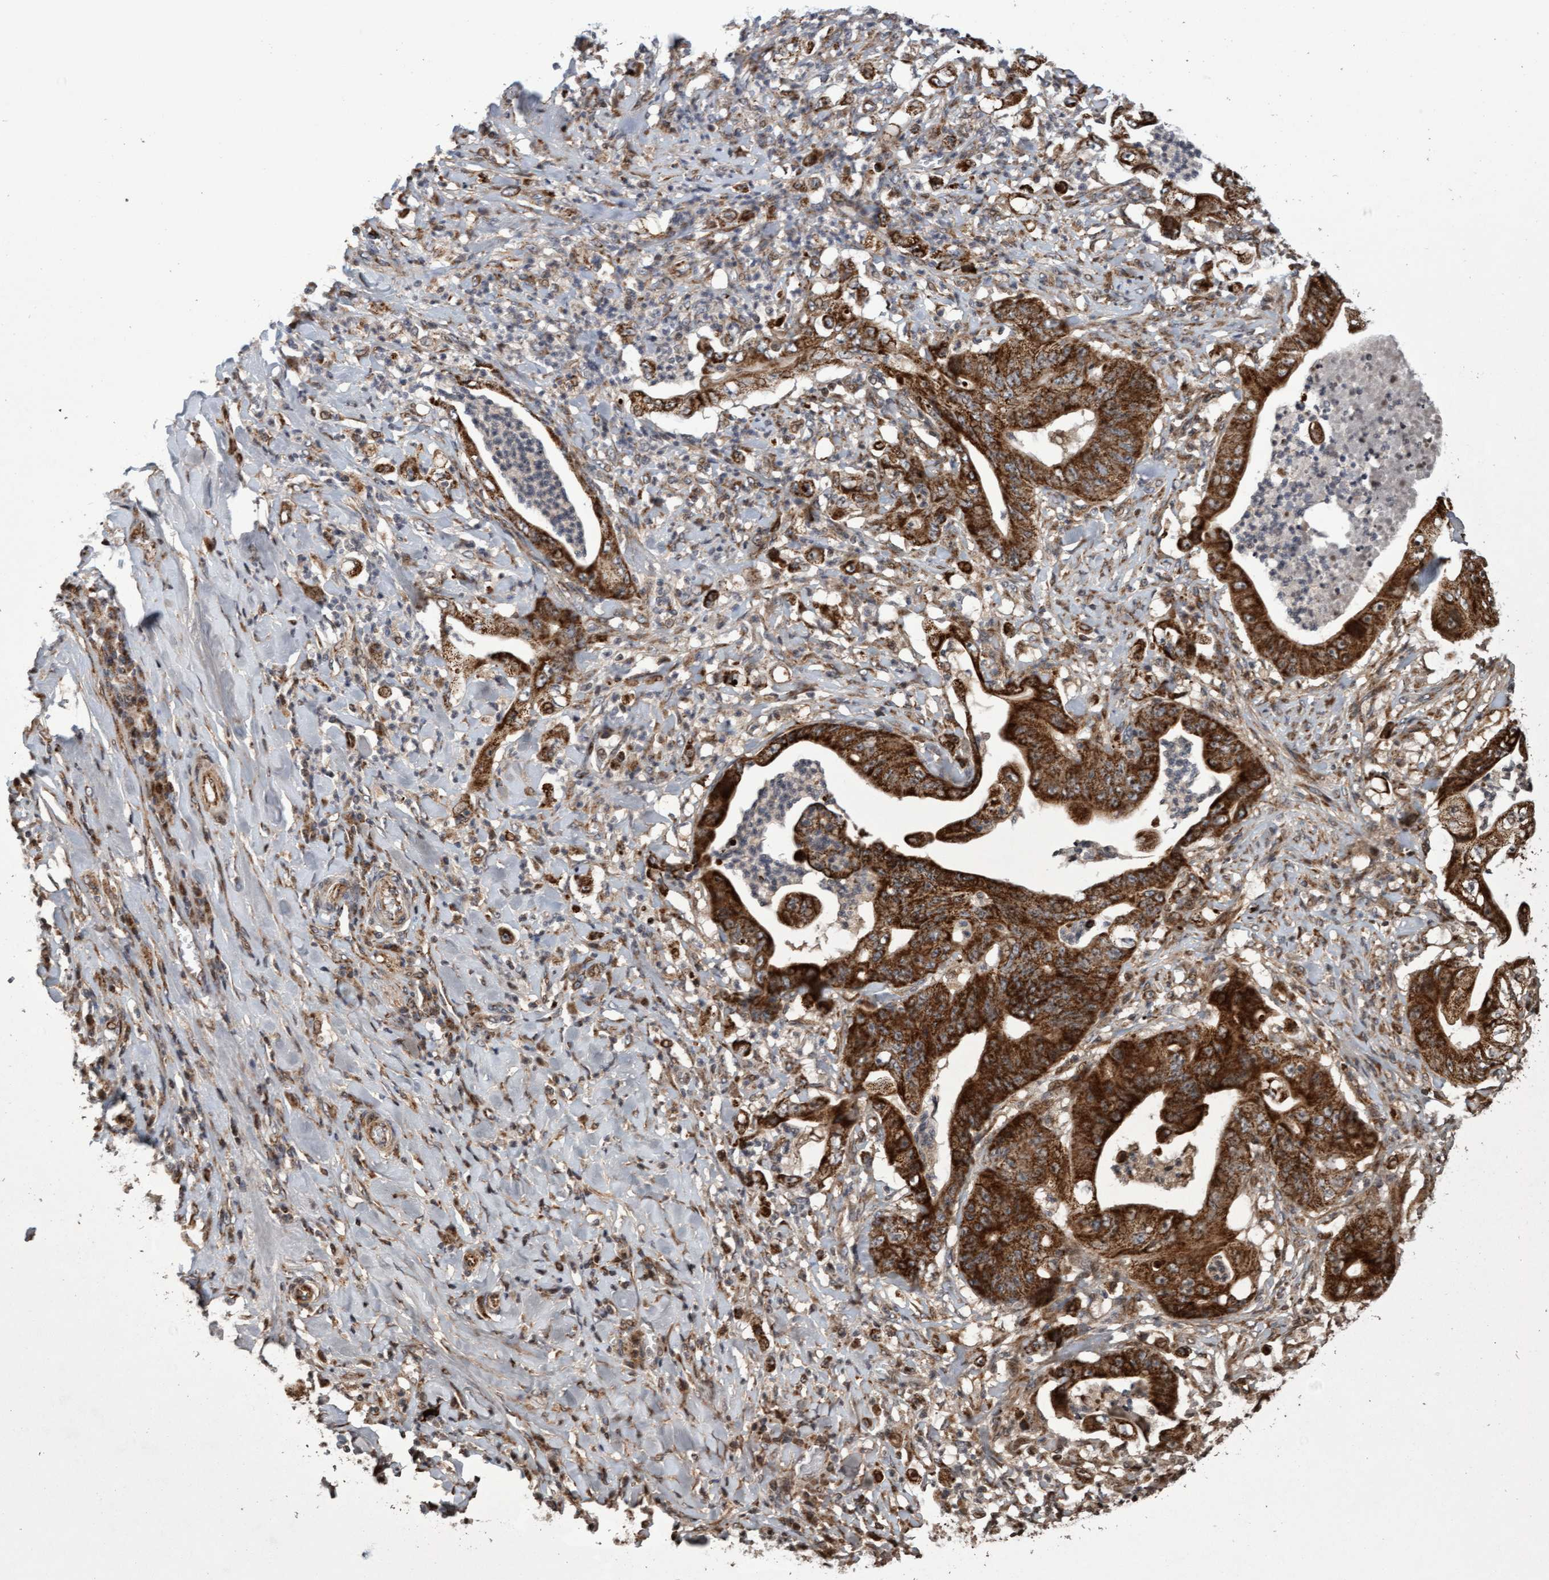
{"staining": {"intensity": "strong", "quantity": ">75%", "location": "cytoplasmic/membranous"}, "tissue": "stomach cancer", "cell_type": "Tumor cells", "image_type": "cancer", "snomed": [{"axis": "morphology", "description": "Adenocarcinoma, NOS"}, {"axis": "topography", "description": "Stomach"}], "caption": "Immunohistochemical staining of human stomach cancer (adenocarcinoma) shows high levels of strong cytoplasmic/membranous protein expression in about >75% of tumor cells. (IHC, brightfield microscopy, high magnification).", "gene": "PECR", "patient": {"sex": "female", "age": 73}}